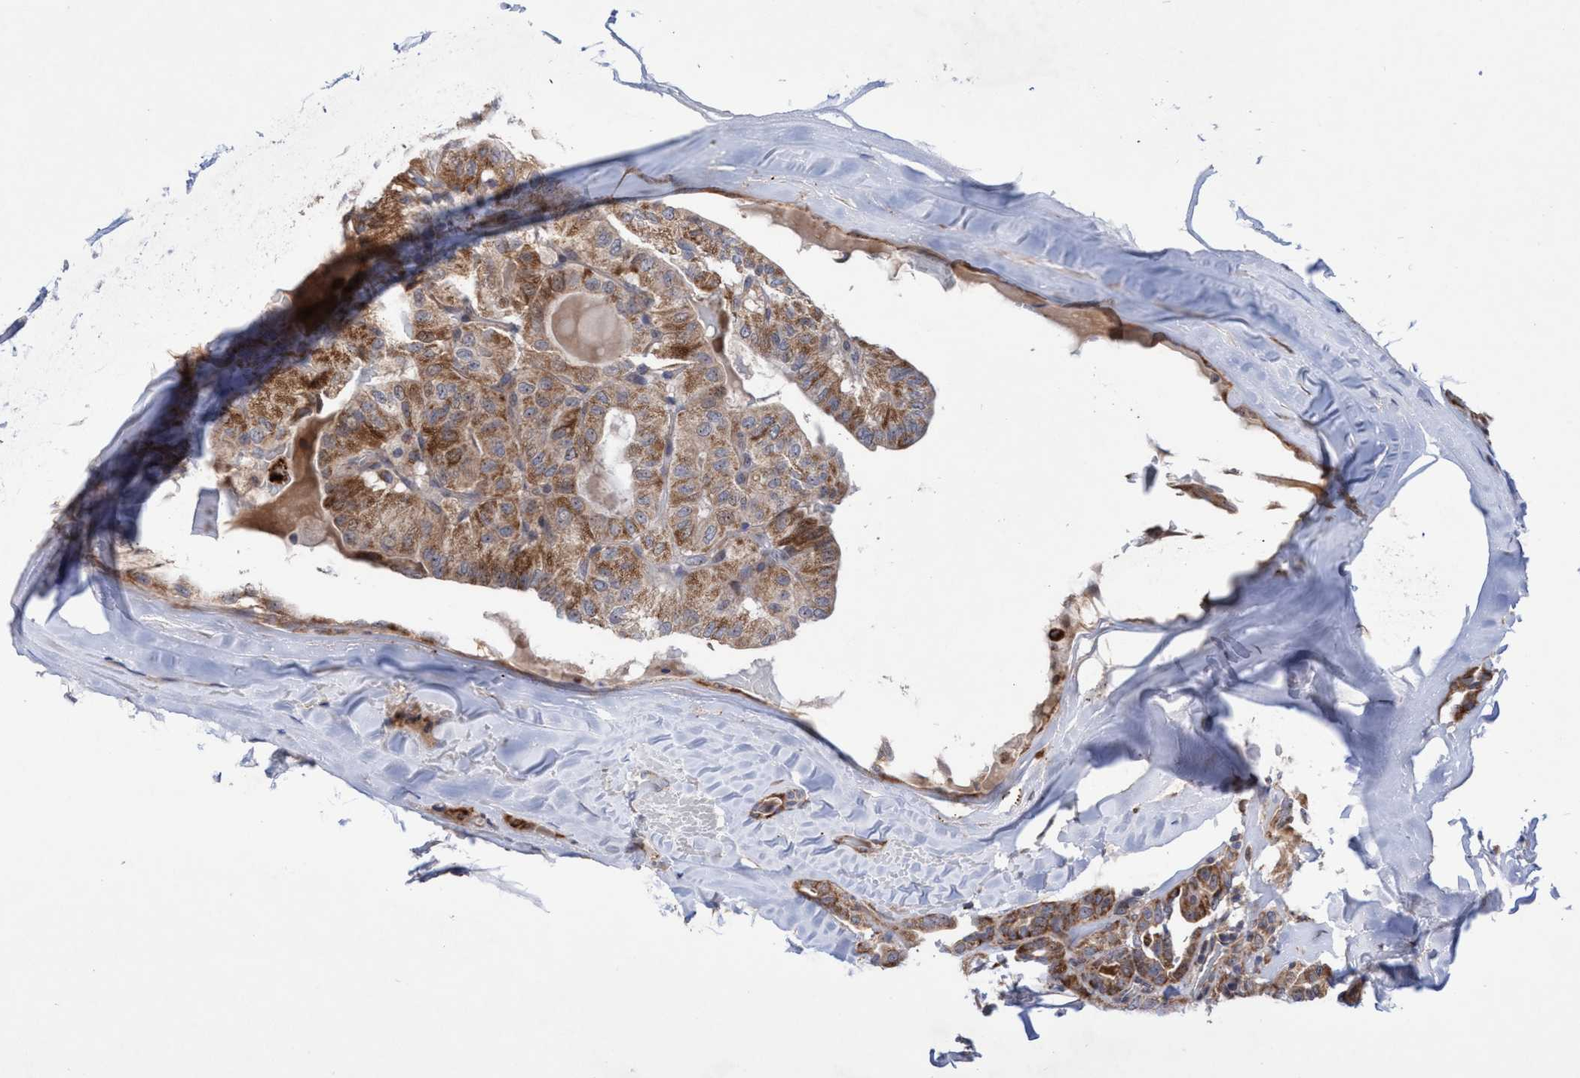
{"staining": {"intensity": "moderate", "quantity": ">75%", "location": "cytoplasmic/membranous"}, "tissue": "thyroid cancer", "cell_type": "Tumor cells", "image_type": "cancer", "snomed": [{"axis": "morphology", "description": "Papillary adenocarcinoma, NOS"}, {"axis": "topography", "description": "Thyroid gland"}], "caption": "Moderate cytoplasmic/membranous positivity for a protein is identified in about >75% of tumor cells of thyroid cancer using immunohistochemistry.", "gene": "P2RY14", "patient": {"sex": "male", "age": 77}}